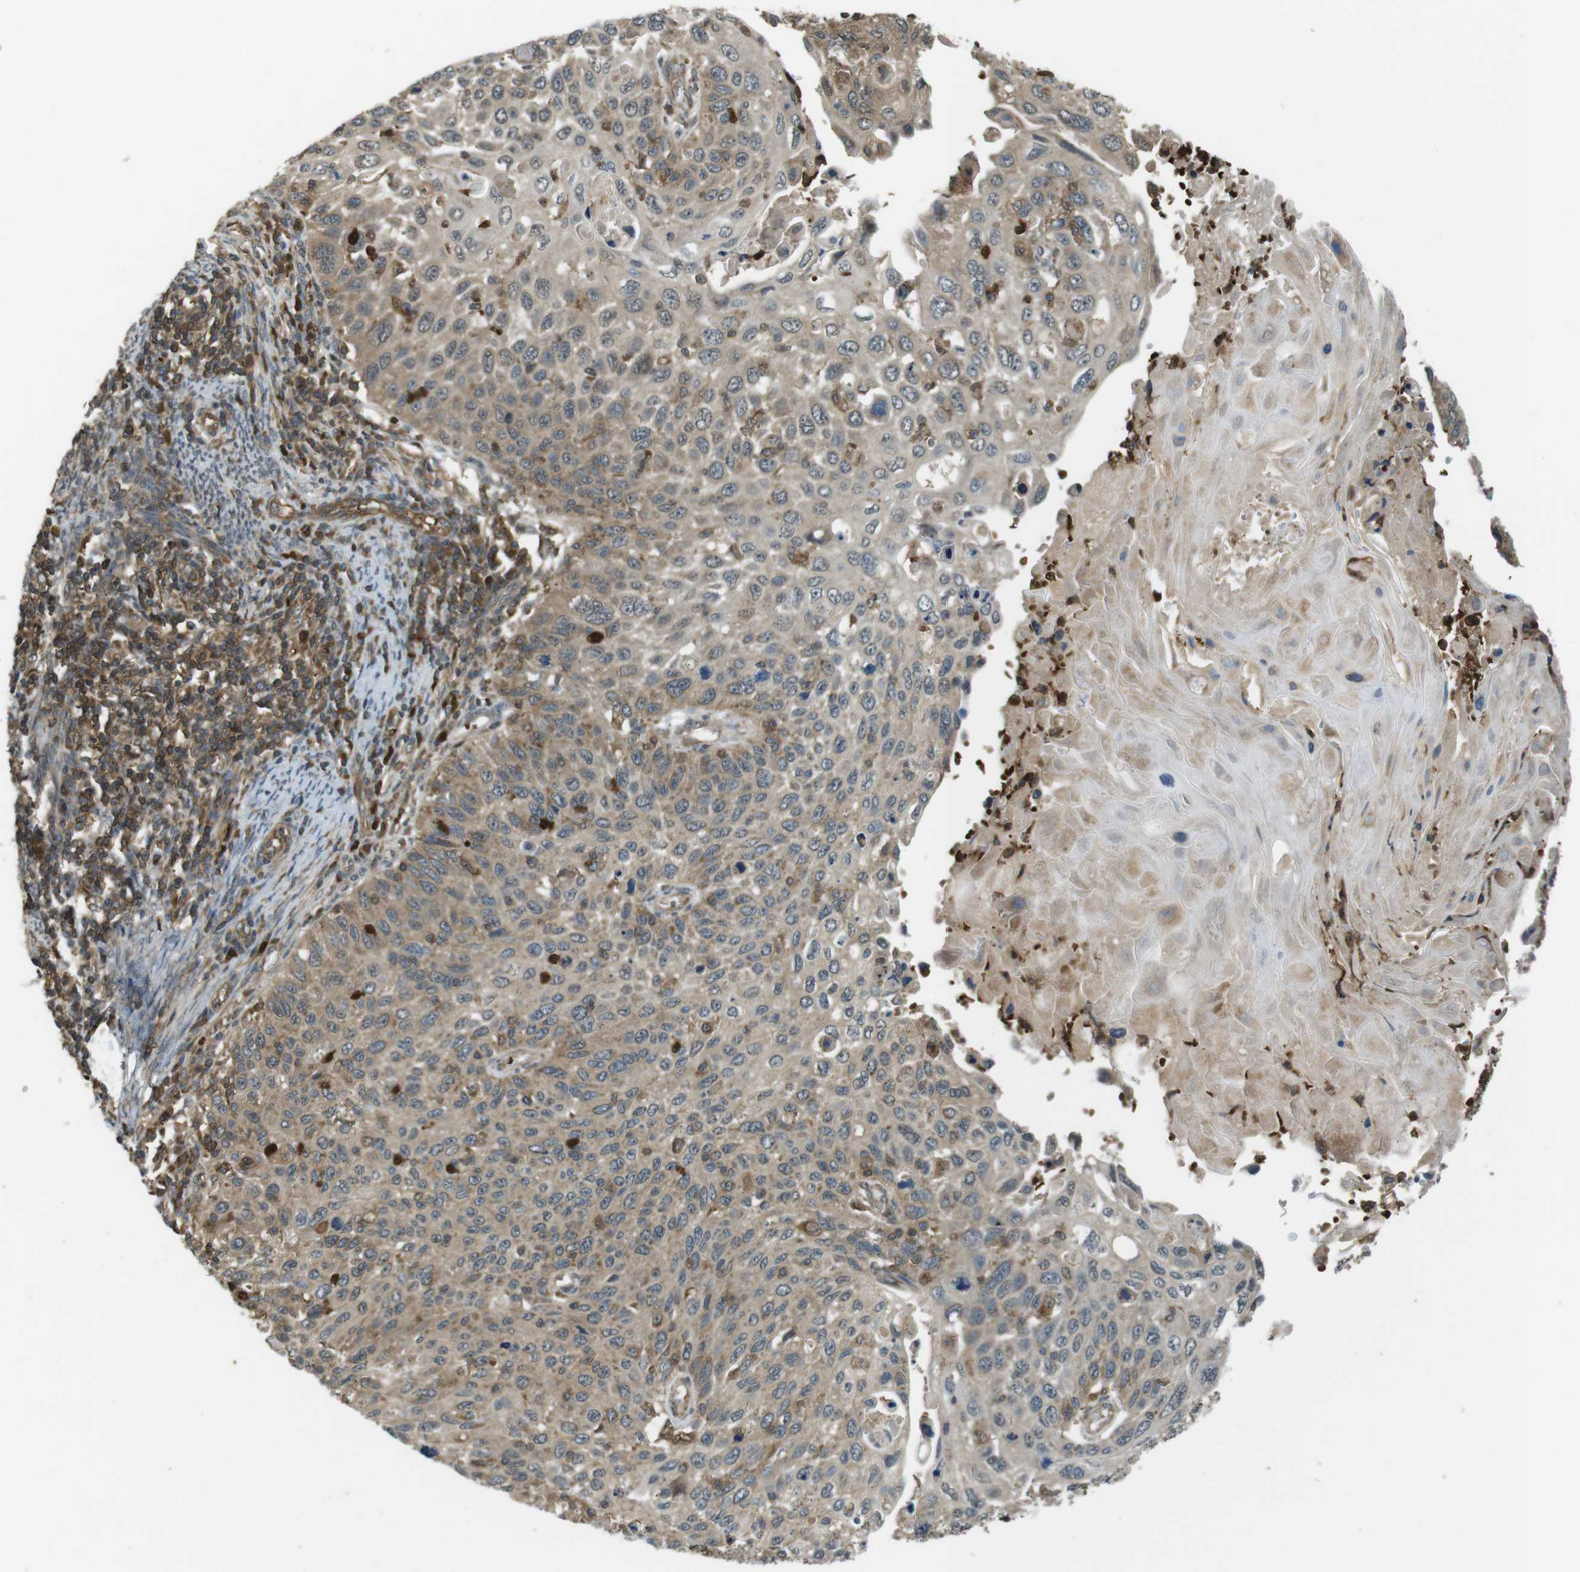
{"staining": {"intensity": "moderate", "quantity": ">75%", "location": "cytoplasmic/membranous"}, "tissue": "cervical cancer", "cell_type": "Tumor cells", "image_type": "cancer", "snomed": [{"axis": "morphology", "description": "Squamous cell carcinoma, NOS"}, {"axis": "topography", "description": "Cervix"}], "caption": "Cervical cancer stained with DAB immunohistochemistry shows medium levels of moderate cytoplasmic/membranous expression in about >75% of tumor cells.", "gene": "LRRC3B", "patient": {"sex": "female", "age": 70}}